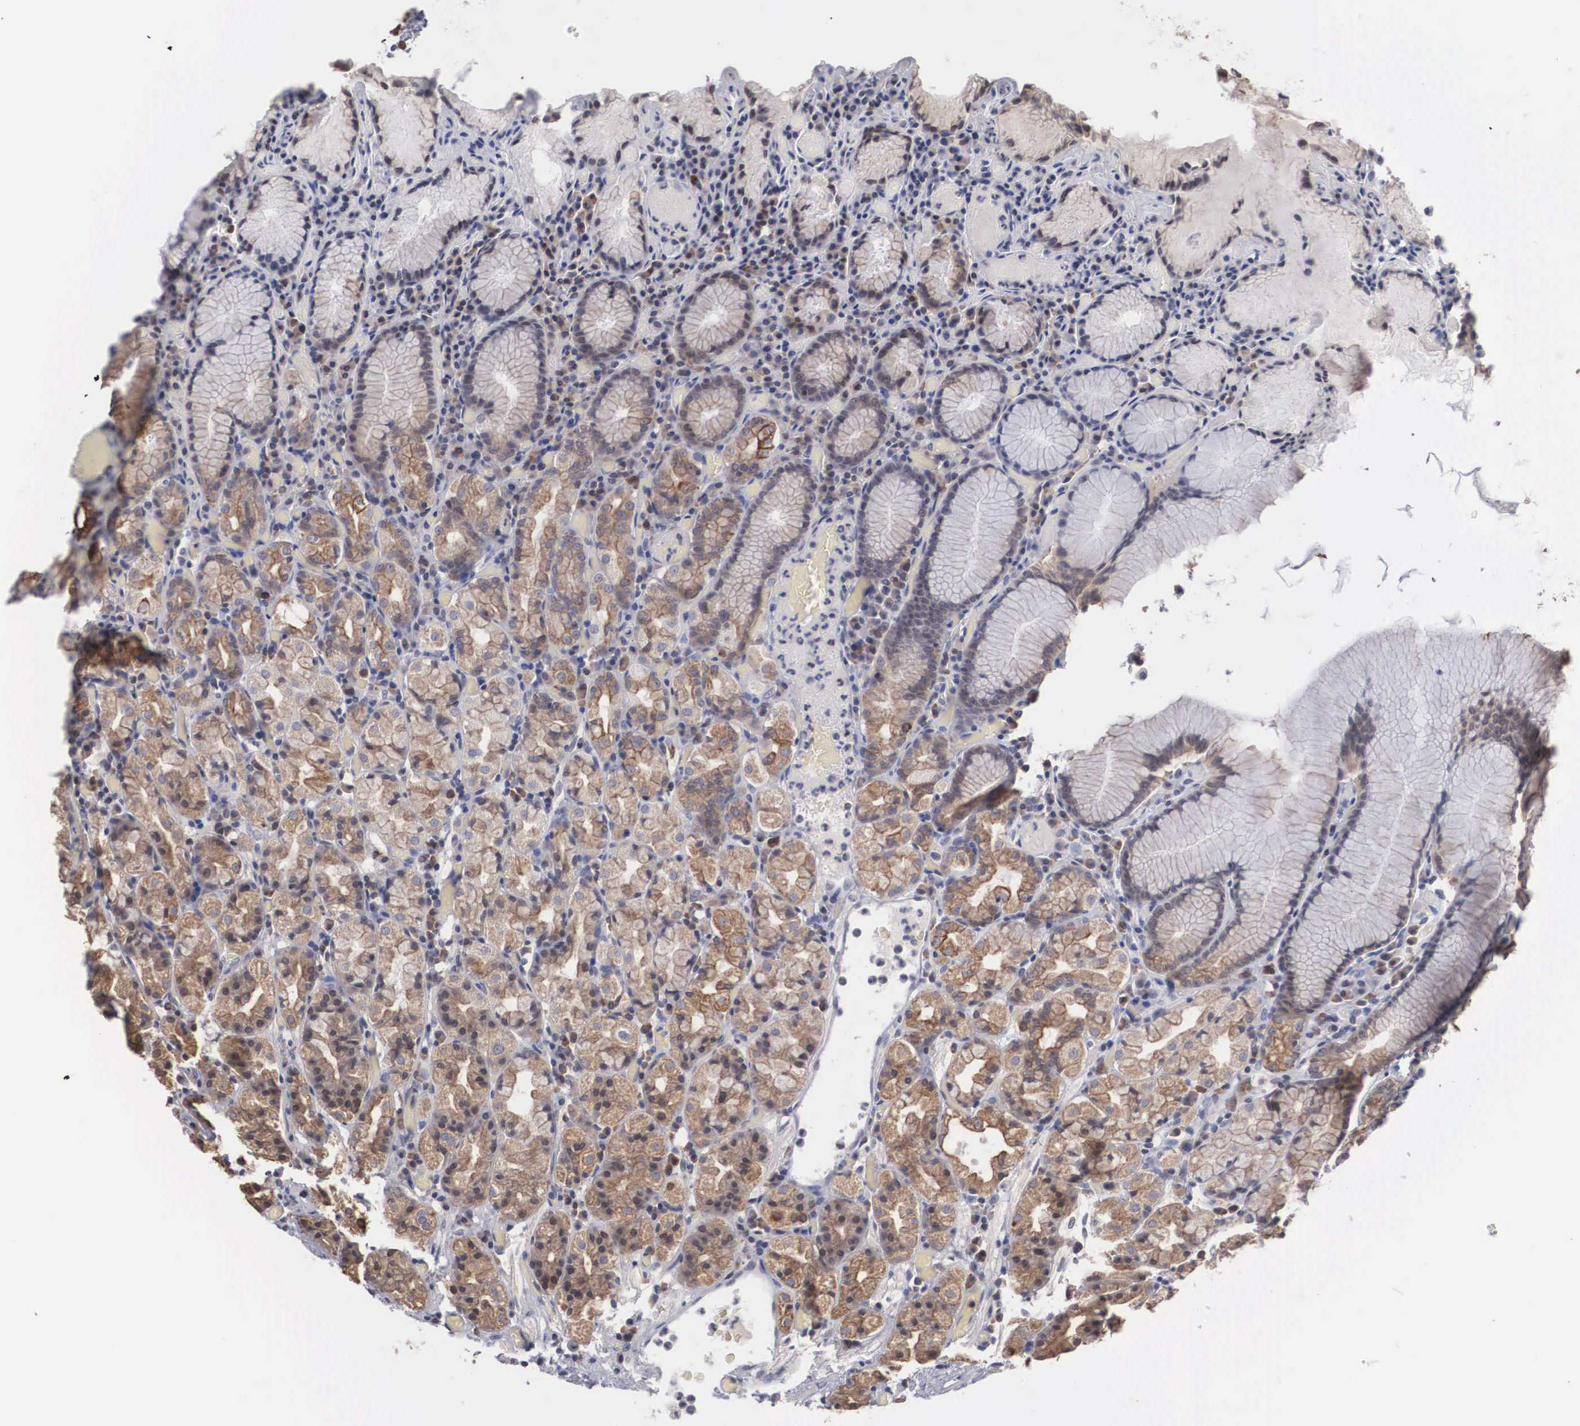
{"staining": {"intensity": "moderate", "quantity": ">75%", "location": "cytoplasmic/membranous"}, "tissue": "stomach", "cell_type": "Glandular cells", "image_type": "normal", "snomed": [{"axis": "morphology", "description": "Normal tissue, NOS"}, {"axis": "topography", "description": "Stomach, lower"}], "caption": "Glandular cells reveal moderate cytoplasmic/membranous positivity in approximately >75% of cells in benign stomach. (brown staining indicates protein expression, while blue staining denotes nuclei).", "gene": "WDR89", "patient": {"sex": "male", "age": 58}}